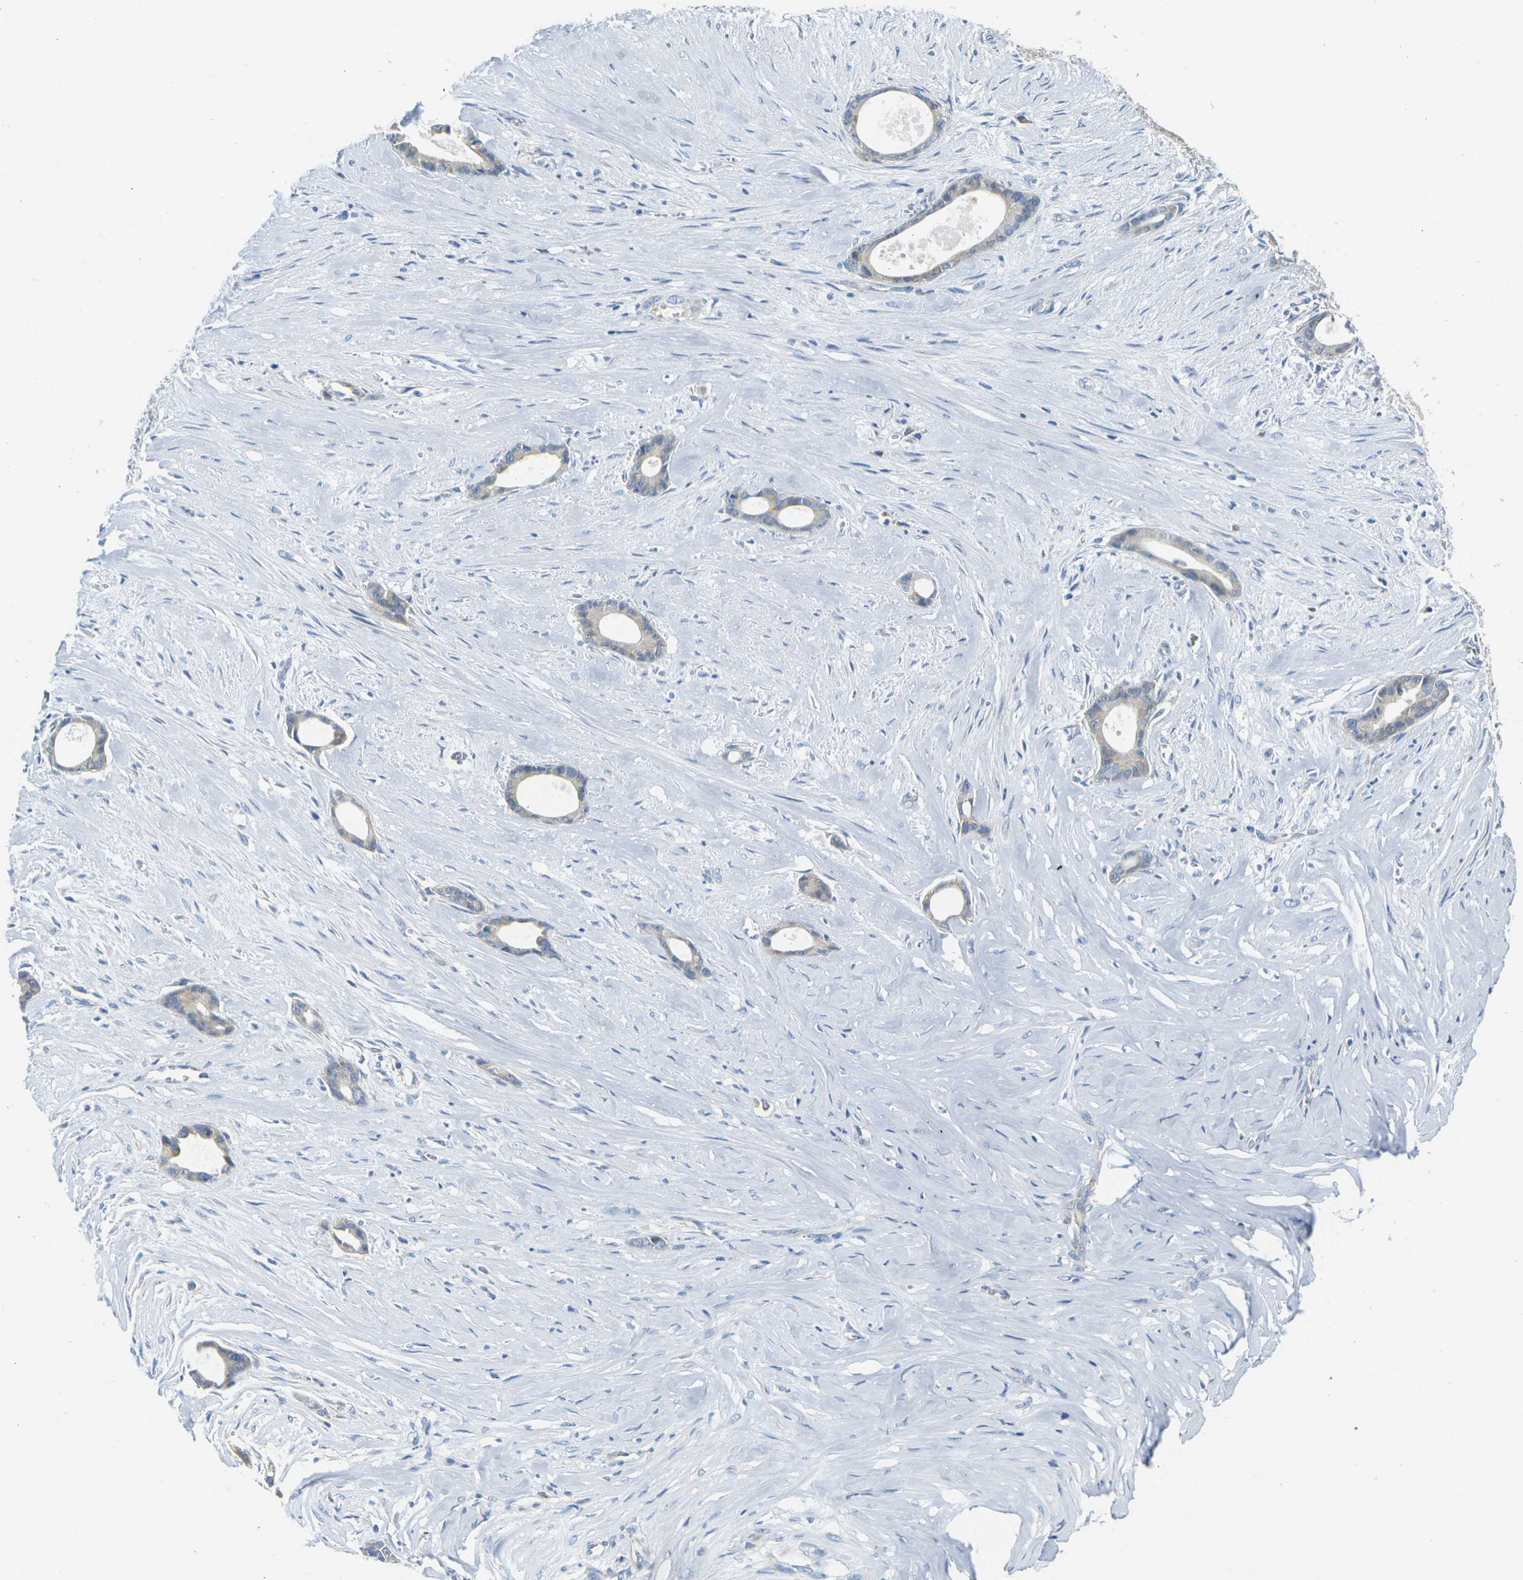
{"staining": {"intensity": "moderate", "quantity": ">75%", "location": "cytoplasmic/membranous"}, "tissue": "liver cancer", "cell_type": "Tumor cells", "image_type": "cancer", "snomed": [{"axis": "morphology", "description": "Cholangiocarcinoma"}, {"axis": "topography", "description": "Liver"}], "caption": "An image showing moderate cytoplasmic/membranous expression in about >75% of tumor cells in liver cholangiocarcinoma, as visualized by brown immunohistochemical staining.", "gene": "PARD6B", "patient": {"sex": "female", "age": 55}}